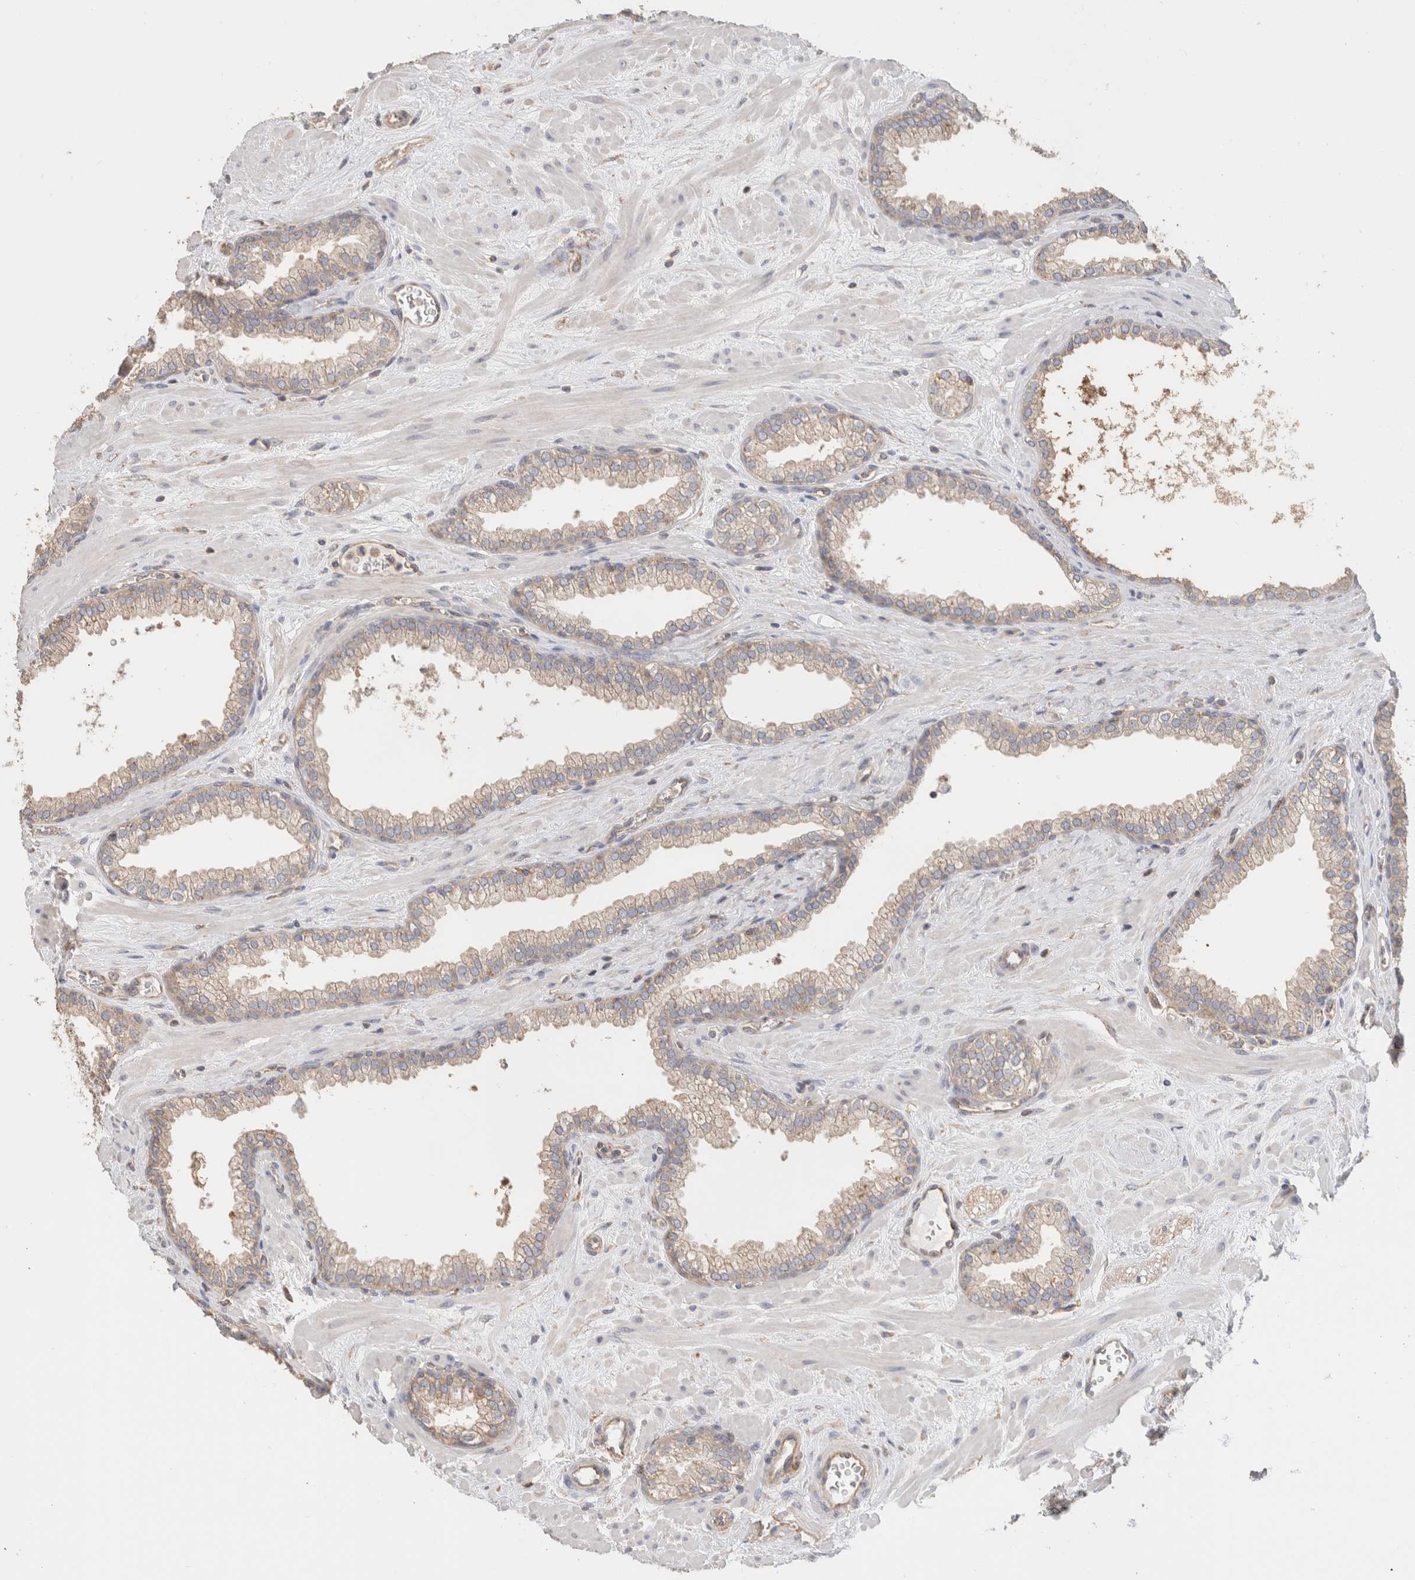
{"staining": {"intensity": "weak", "quantity": ">75%", "location": "cytoplasmic/membranous"}, "tissue": "prostate", "cell_type": "Glandular cells", "image_type": "normal", "snomed": [{"axis": "morphology", "description": "Normal tissue, NOS"}, {"axis": "morphology", "description": "Urothelial carcinoma, Low grade"}, {"axis": "topography", "description": "Urinary bladder"}, {"axis": "topography", "description": "Prostate"}], "caption": "Protein expression analysis of unremarkable human prostate reveals weak cytoplasmic/membranous positivity in about >75% of glandular cells. (Brightfield microscopy of DAB IHC at high magnification).", "gene": "CFAP418", "patient": {"sex": "male", "age": 60}}